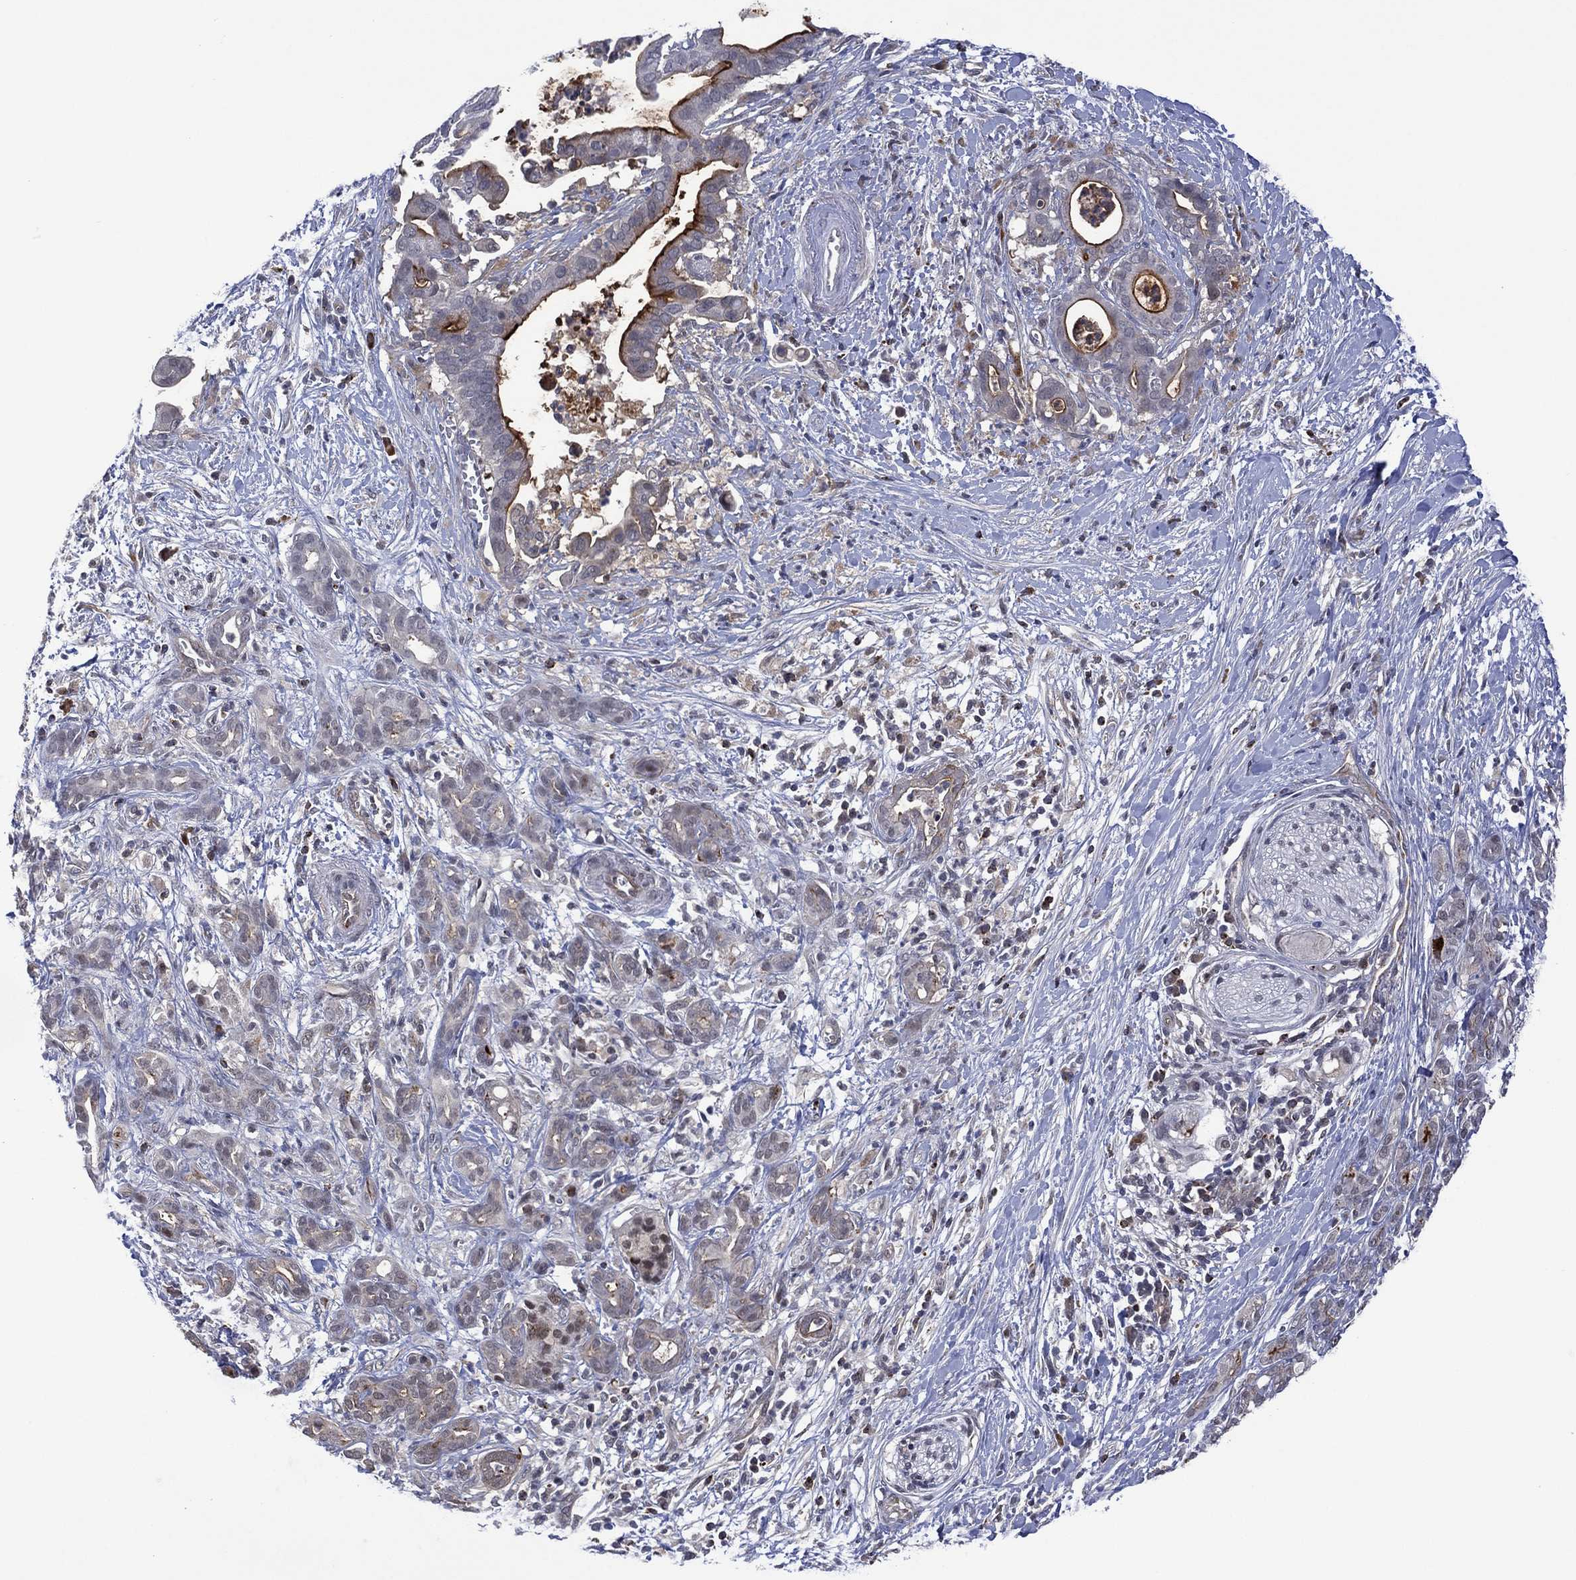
{"staining": {"intensity": "moderate", "quantity": "25%-75%", "location": "cytoplasmic/membranous"}, "tissue": "pancreatic cancer", "cell_type": "Tumor cells", "image_type": "cancer", "snomed": [{"axis": "morphology", "description": "Adenocarcinoma, NOS"}, {"axis": "topography", "description": "Pancreas"}], "caption": "Protein expression analysis of human adenocarcinoma (pancreatic) reveals moderate cytoplasmic/membranous expression in approximately 25%-75% of tumor cells.", "gene": "DPP4", "patient": {"sex": "male", "age": 61}}